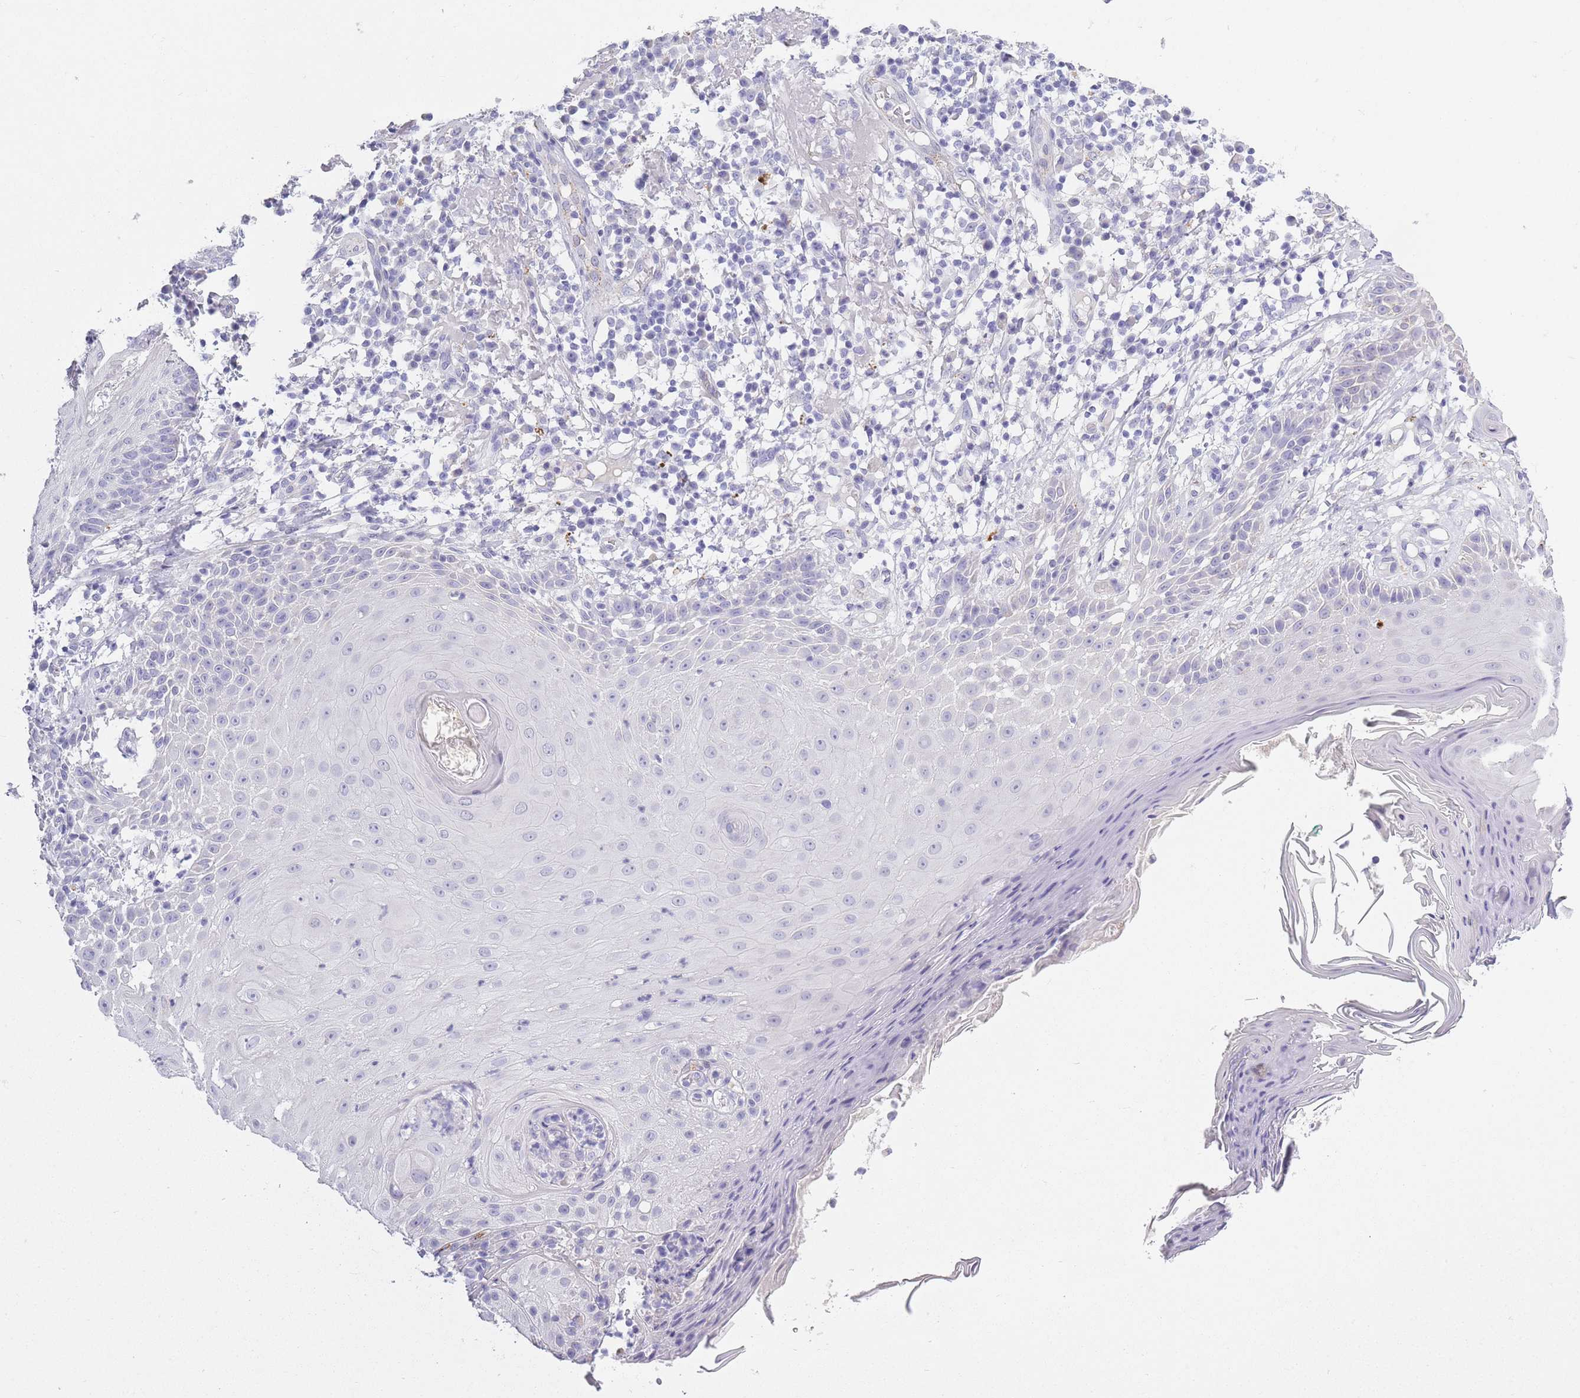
{"staining": {"intensity": "negative", "quantity": "none", "location": "none"}, "tissue": "skin cancer", "cell_type": "Tumor cells", "image_type": "cancer", "snomed": [{"axis": "morphology", "description": "Normal tissue, NOS"}, {"axis": "morphology", "description": "Basal cell carcinoma"}, {"axis": "topography", "description": "Skin"}], "caption": "Basal cell carcinoma (skin) was stained to show a protein in brown. There is no significant positivity in tumor cells.", "gene": "RHO", "patient": {"sex": "male", "age": 93}}